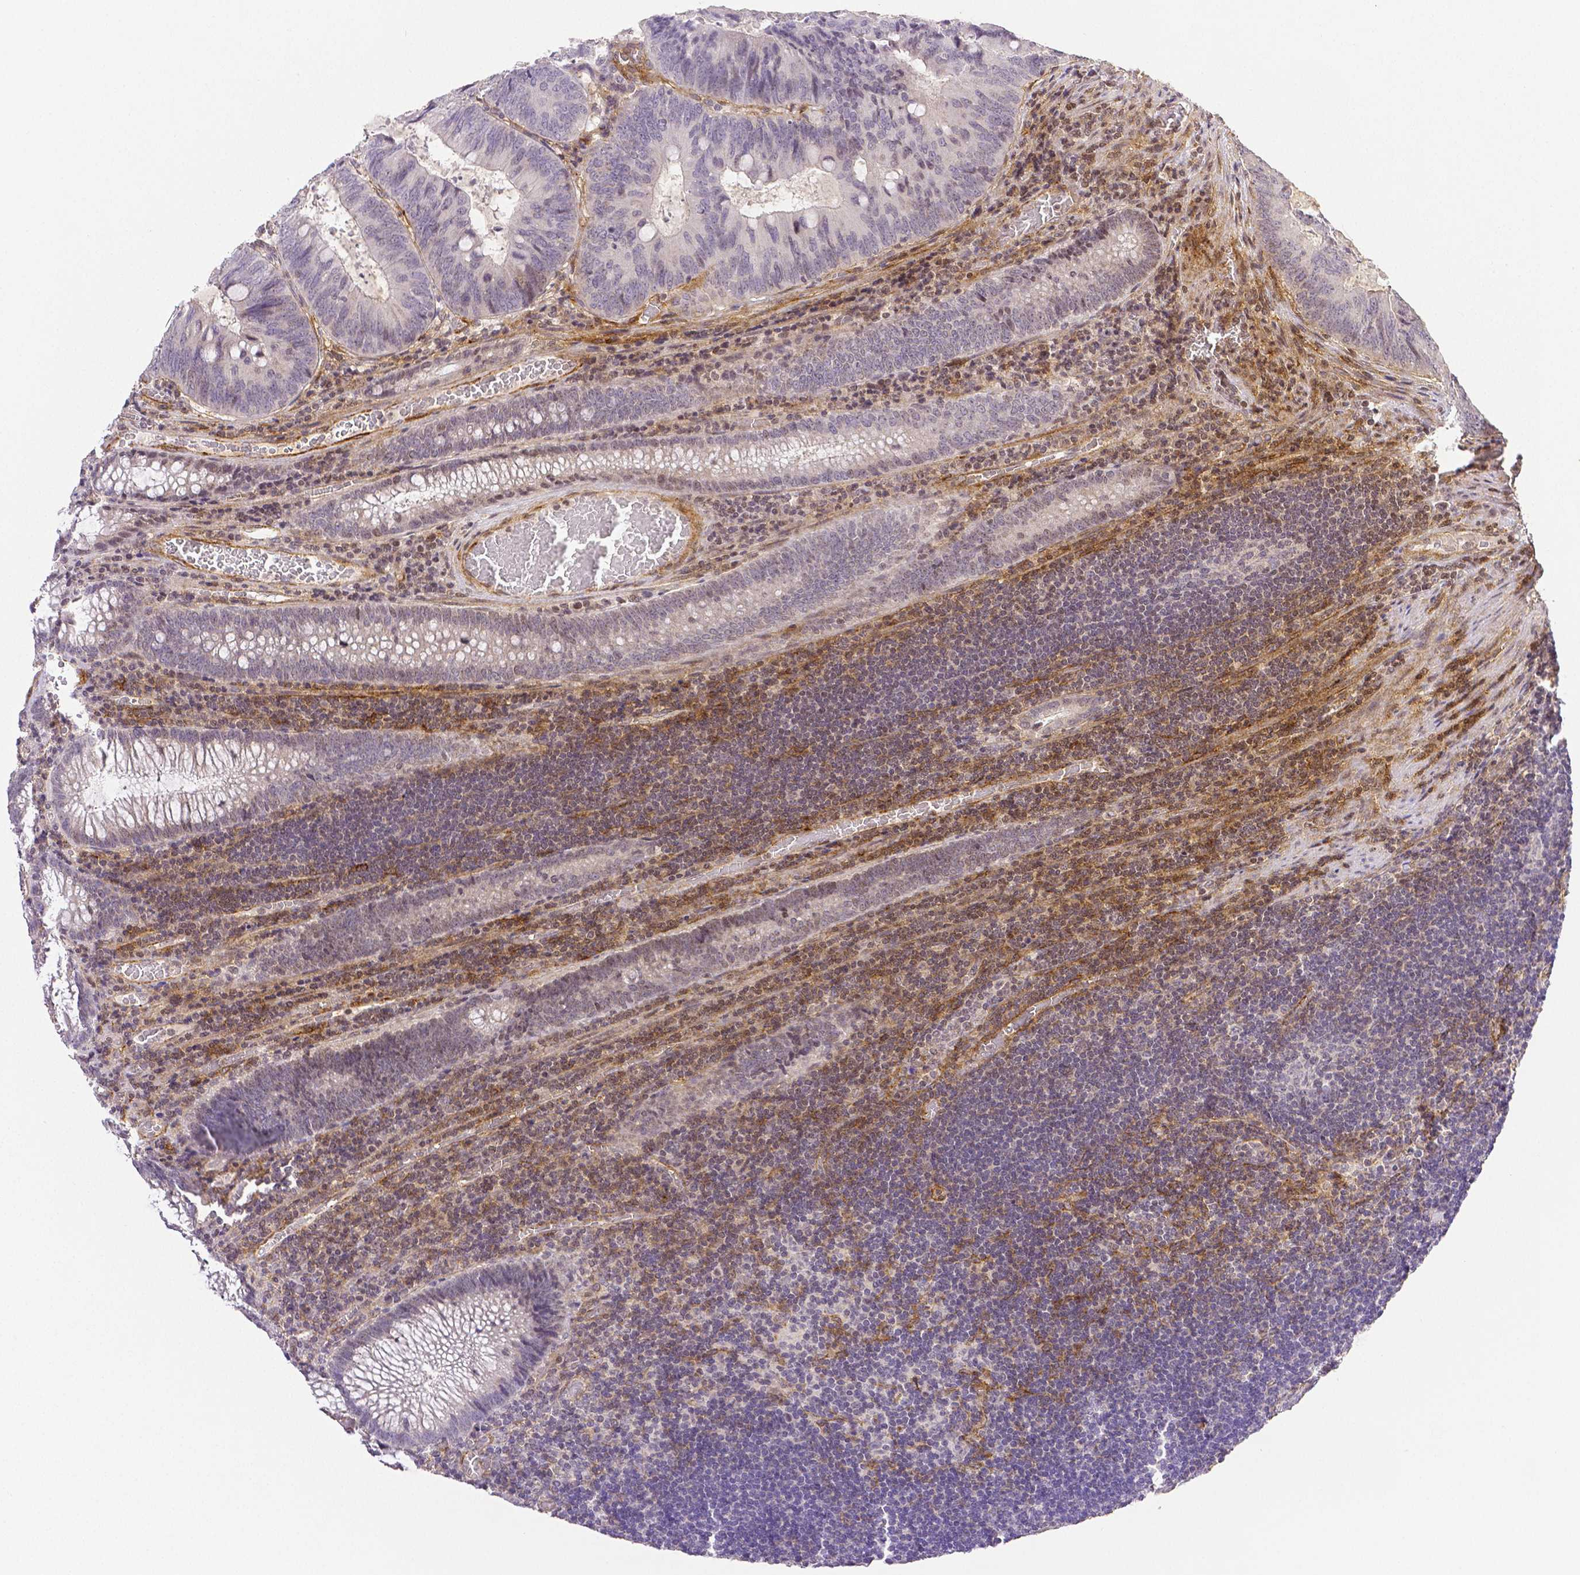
{"staining": {"intensity": "negative", "quantity": "none", "location": "none"}, "tissue": "colorectal cancer", "cell_type": "Tumor cells", "image_type": "cancer", "snomed": [{"axis": "morphology", "description": "Adenocarcinoma, NOS"}, {"axis": "topography", "description": "Colon"}], "caption": "Adenocarcinoma (colorectal) was stained to show a protein in brown. There is no significant expression in tumor cells. (DAB (3,3'-diaminobenzidine) immunohistochemistry (IHC) visualized using brightfield microscopy, high magnification).", "gene": "THY1", "patient": {"sex": "male", "age": 67}}